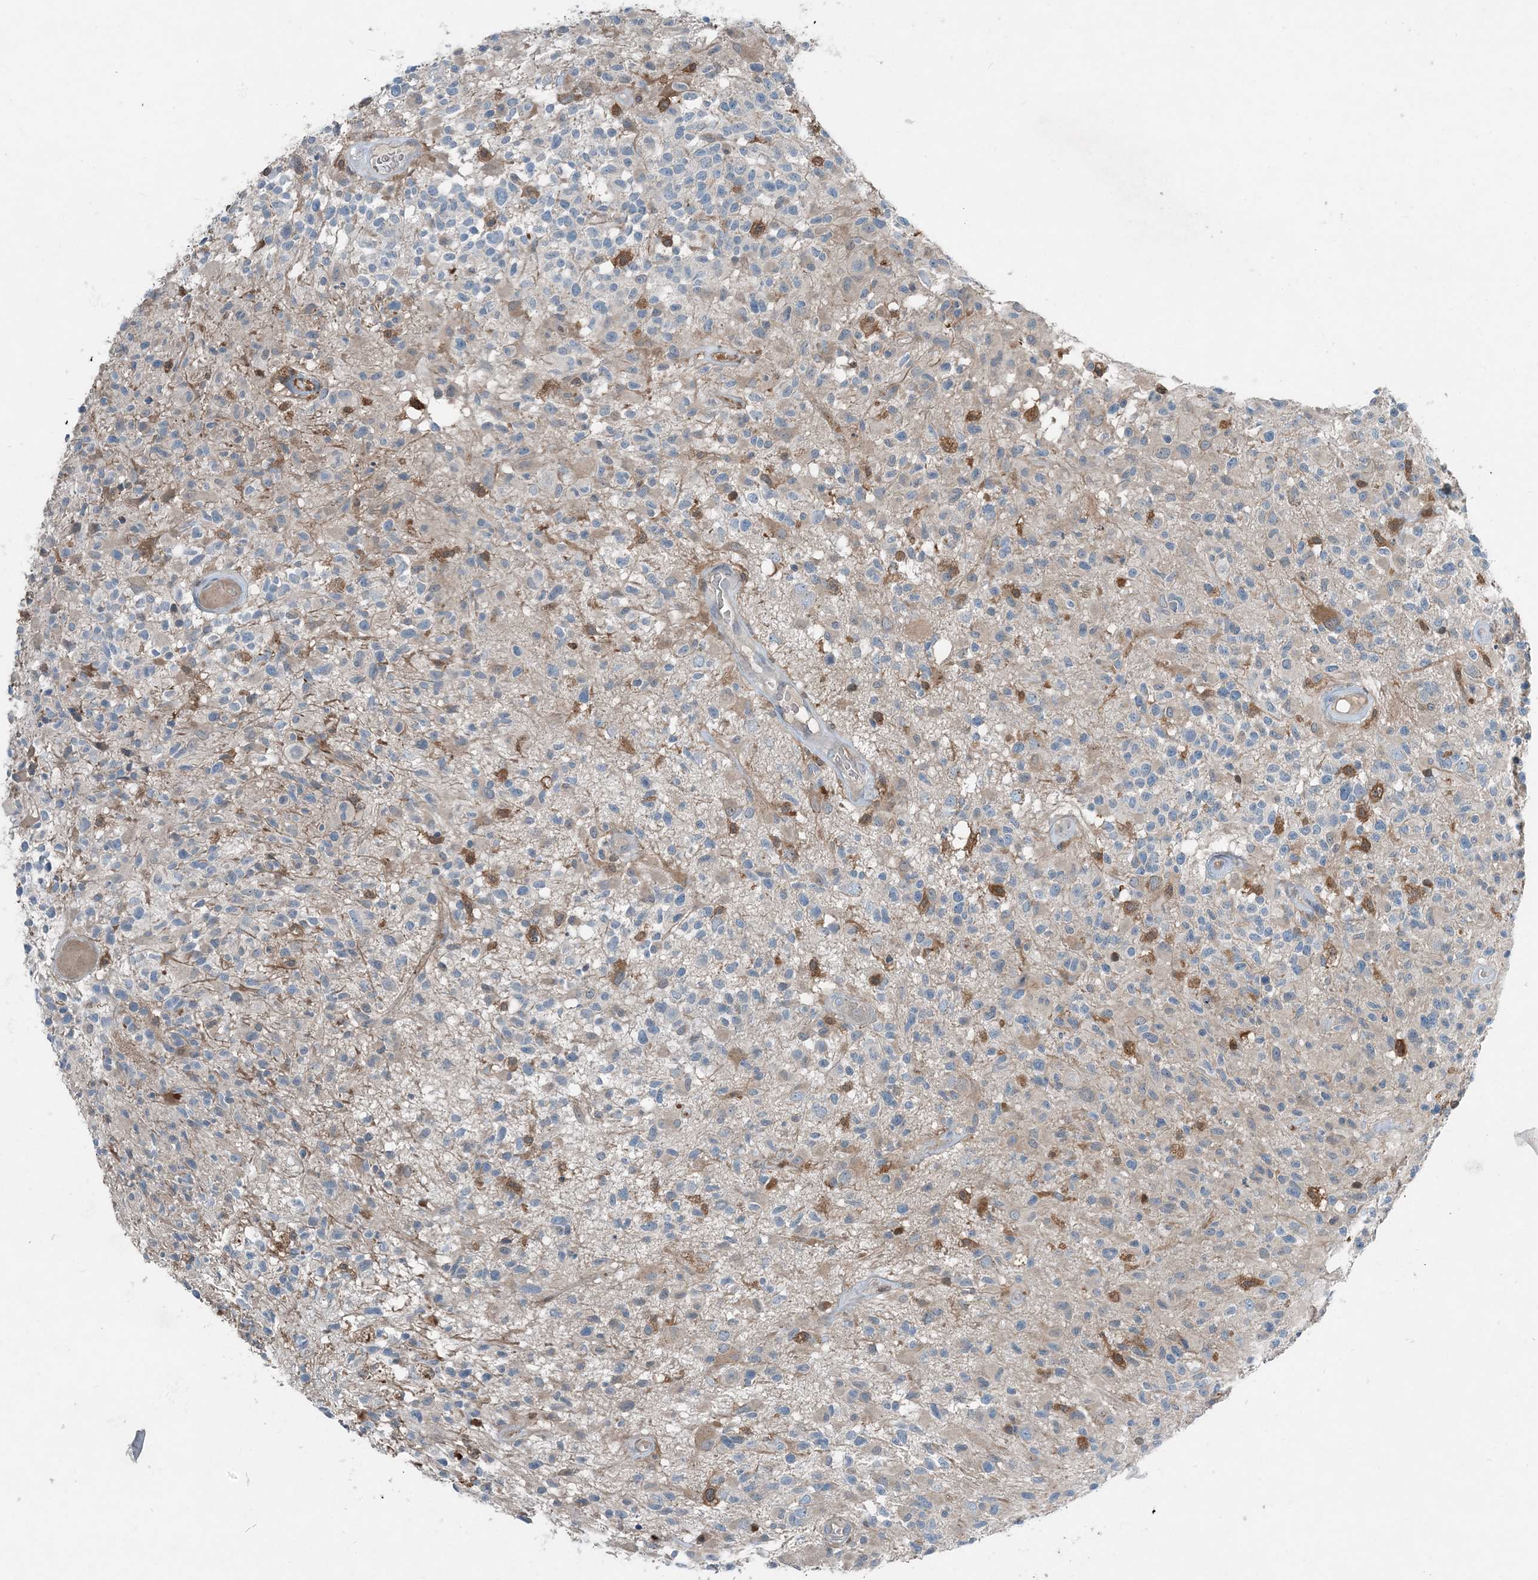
{"staining": {"intensity": "negative", "quantity": "none", "location": "none"}, "tissue": "glioma", "cell_type": "Tumor cells", "image_type": "cancer", "snomed": [{"axis": "morphology", "description": "Glioma, malignant, High grade"}, {"axis": "morphology", "description": "Glioblastoma, NOS"}, {"axis": "topography", "description": "Brain"}], "caption": "Tumor cells show no significant staining in glioblastoma. (DAB immunohistochemistry (IHC) with hematoxylin counter stain).", "gene": "ARMH1", "patient": {"sex": "male", "age": 60}}